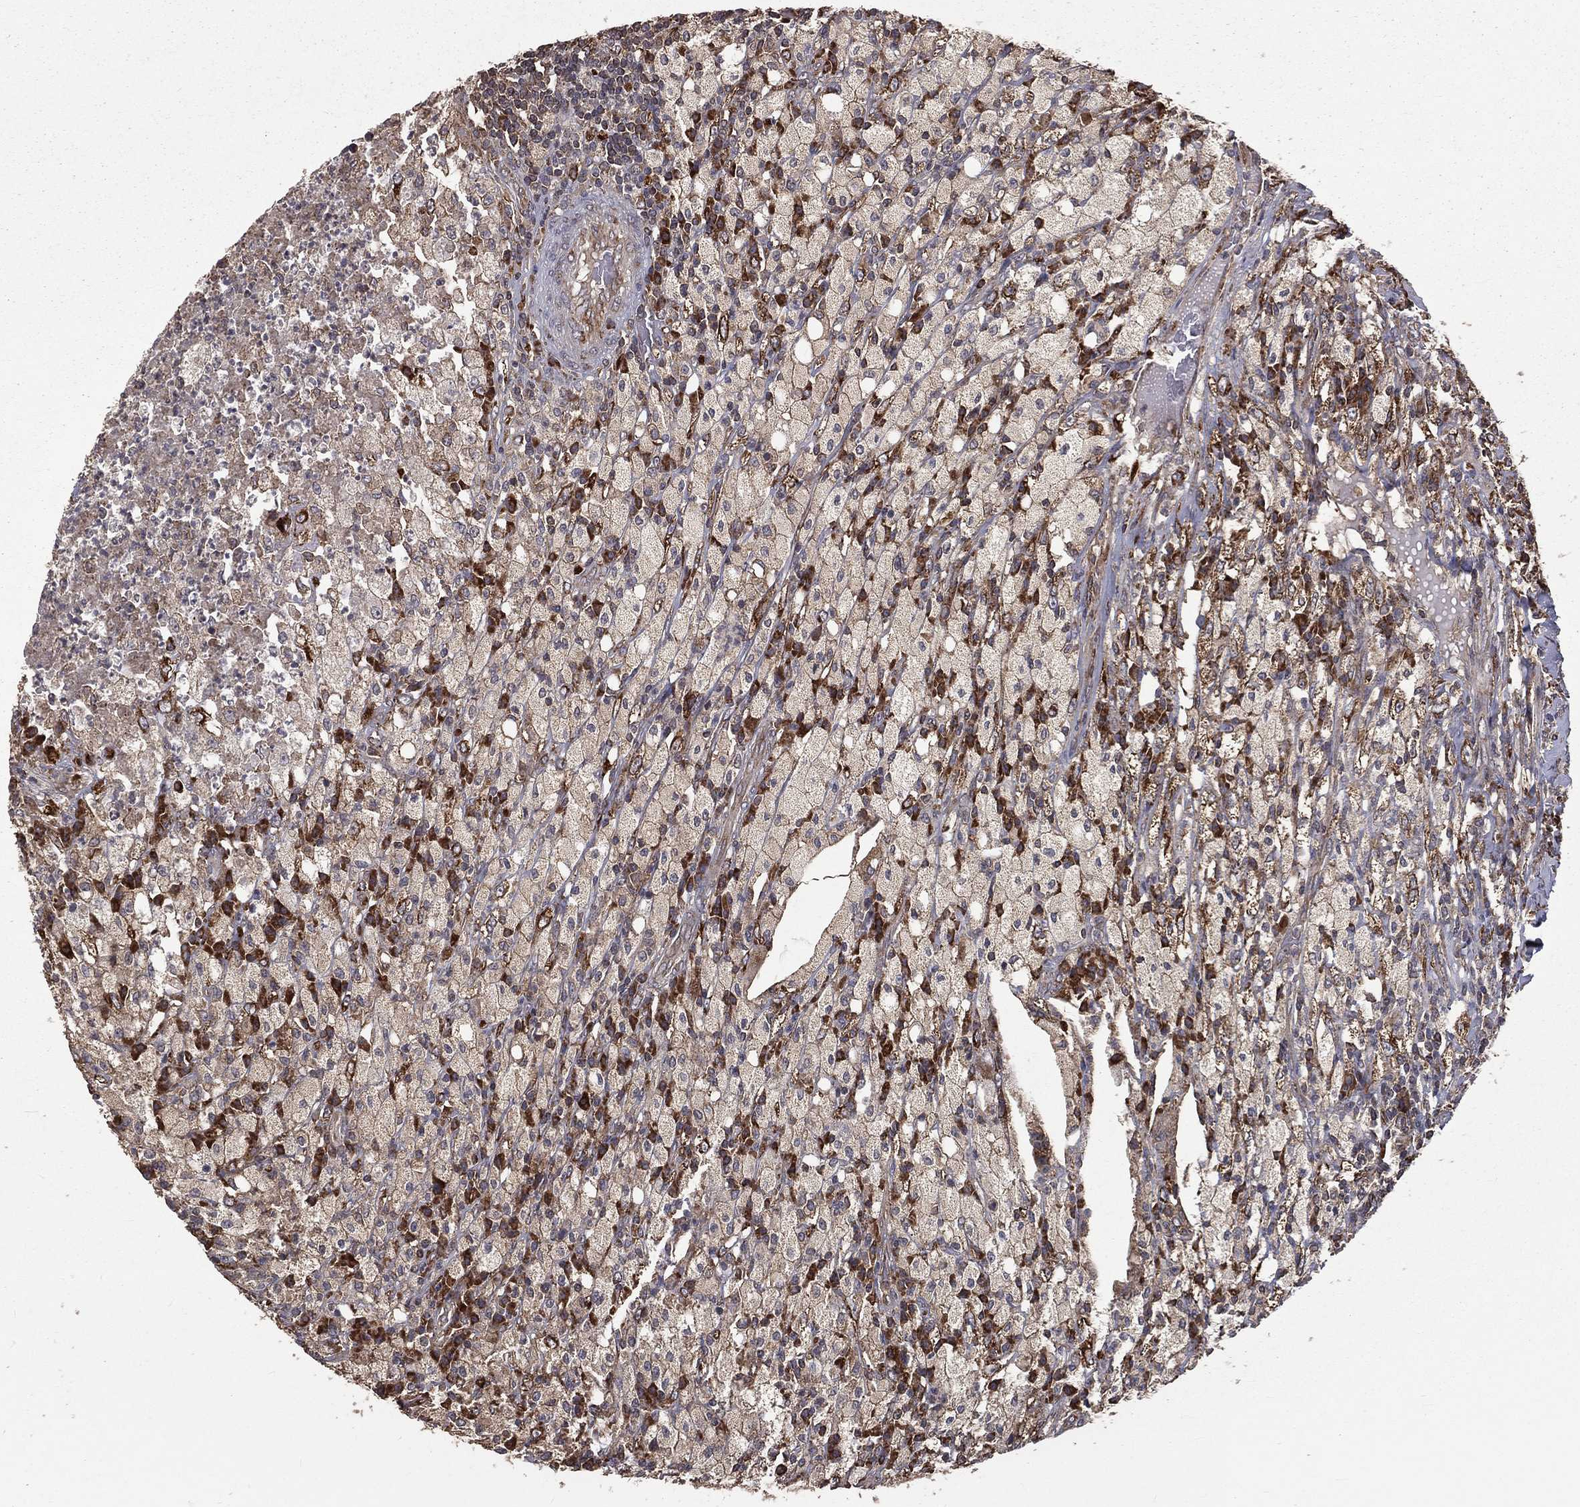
{"staining": {"intensity": "negative", "quantity": "none", "location": "none"}, "tissue": "testis cancer", "cell_type": "Tumor cells", "image_type": "cancer", "snomed": [{"axis": "morphology", "description": "Necrosis, NOS"}, {"axis": "morphology", "description": "Carcinoma, Embryonal, NOS"}, {"axis": "topography", "description": "Testis"}], "caption": "The photomicrograph shows no significant staining in tumor cells of testis cancer (embryonal carcinoma).", "gene": "OLFML1", "patient": {"sex": "male", "age": 19}}